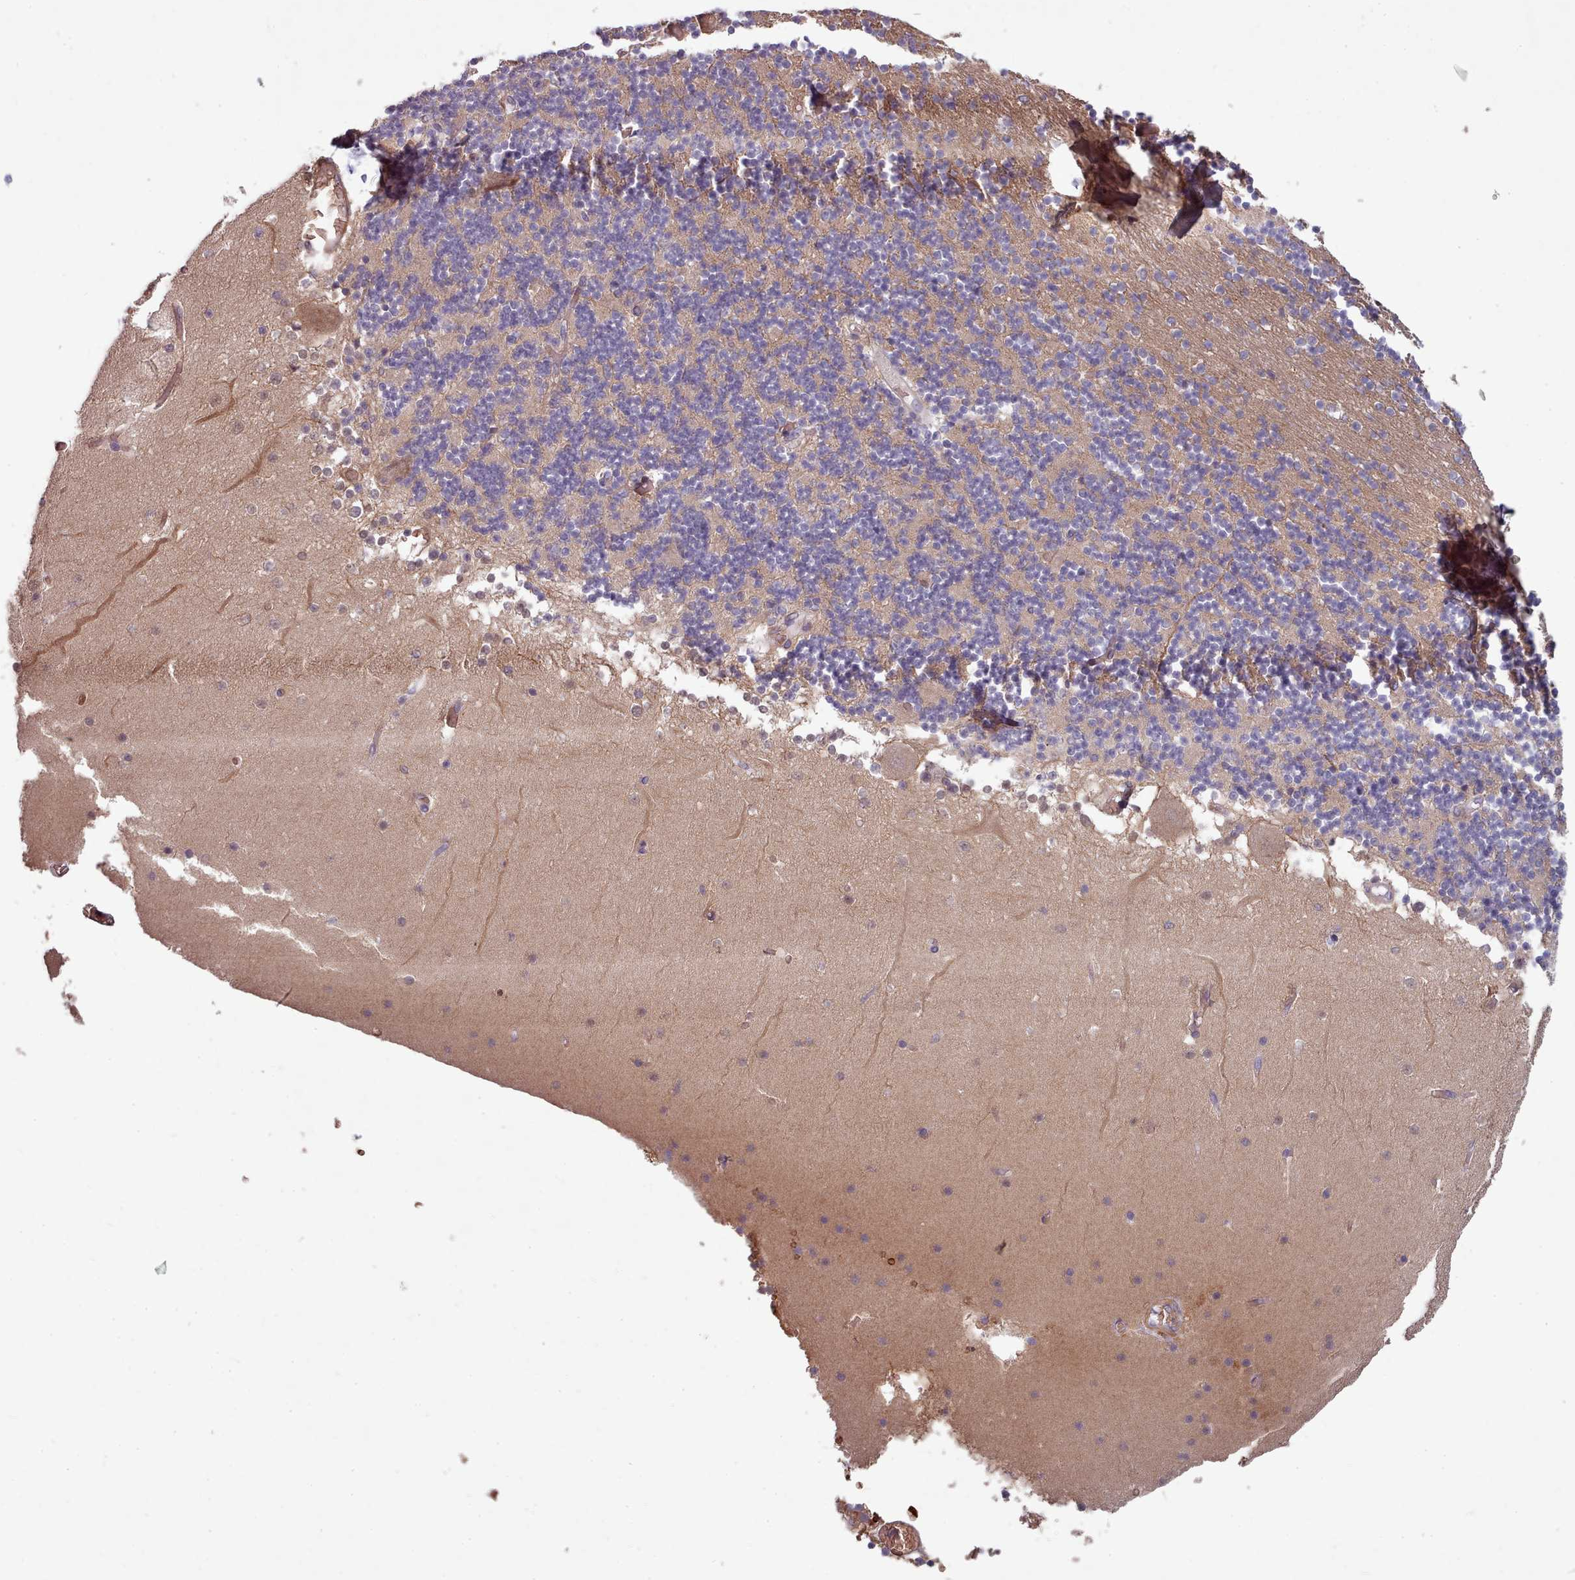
{"staining": {"intensity": "weak", "quantity": "25%-75%", "location": "cytoplasmic/membranous"}, "tissue": "cerebellum", "cell_type": "Cells in granular layer", "image_type": "normal", "snomed": [{"axis": "morphology", "description": "Normal tissue, NOS"}, {"axis": "topography", "description": "Cerebellum"}], "caption": "This is an image of IHC staining of unremarkable cerebellum, which shows weak expression in the cytoplasmic/membranous of cells in granular layer.", "gene": "CLNS1A", "patient": {"sex": "female", "age": 28}}